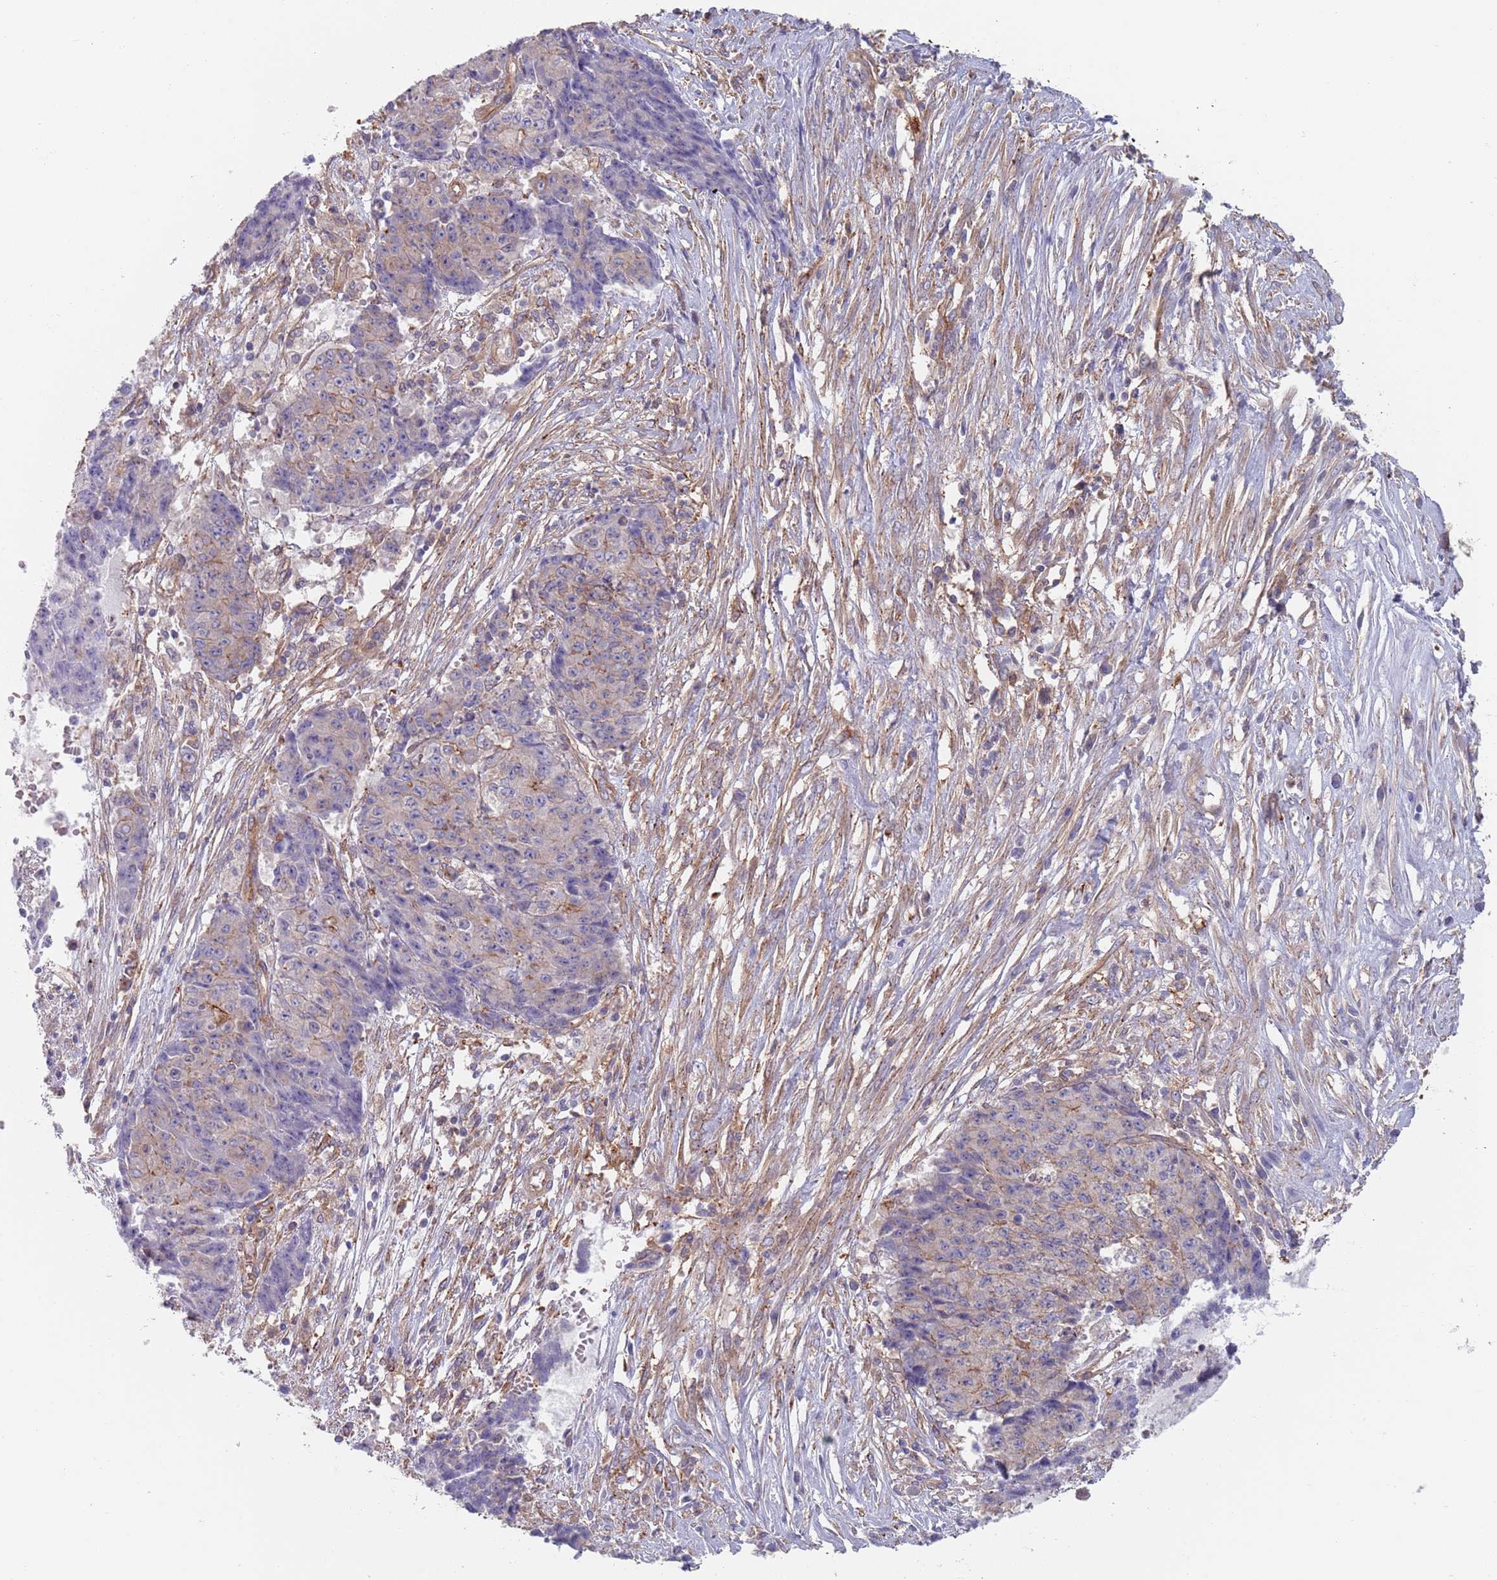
{"staining": {"intensity": "negative", "quantity": "none", "location": "none"}, "tissue": "ovarian cancer", "cell_type": "Tumor cells", "image_type": "cancer", "snomed": [{"axis": "morphology", "description": "Carcinoma, endometroid"}, {"axis": "topography", "description": "Ovary"}], "caption": "IHC micrograph of neoplastic tissue: ovarian cancer stained with DAB (3,3'-diaminobenzidine) displays no significant protein staining in tumor cells.", "gene": "APPL2", "patient": {"sex": "female", "age": 42}}